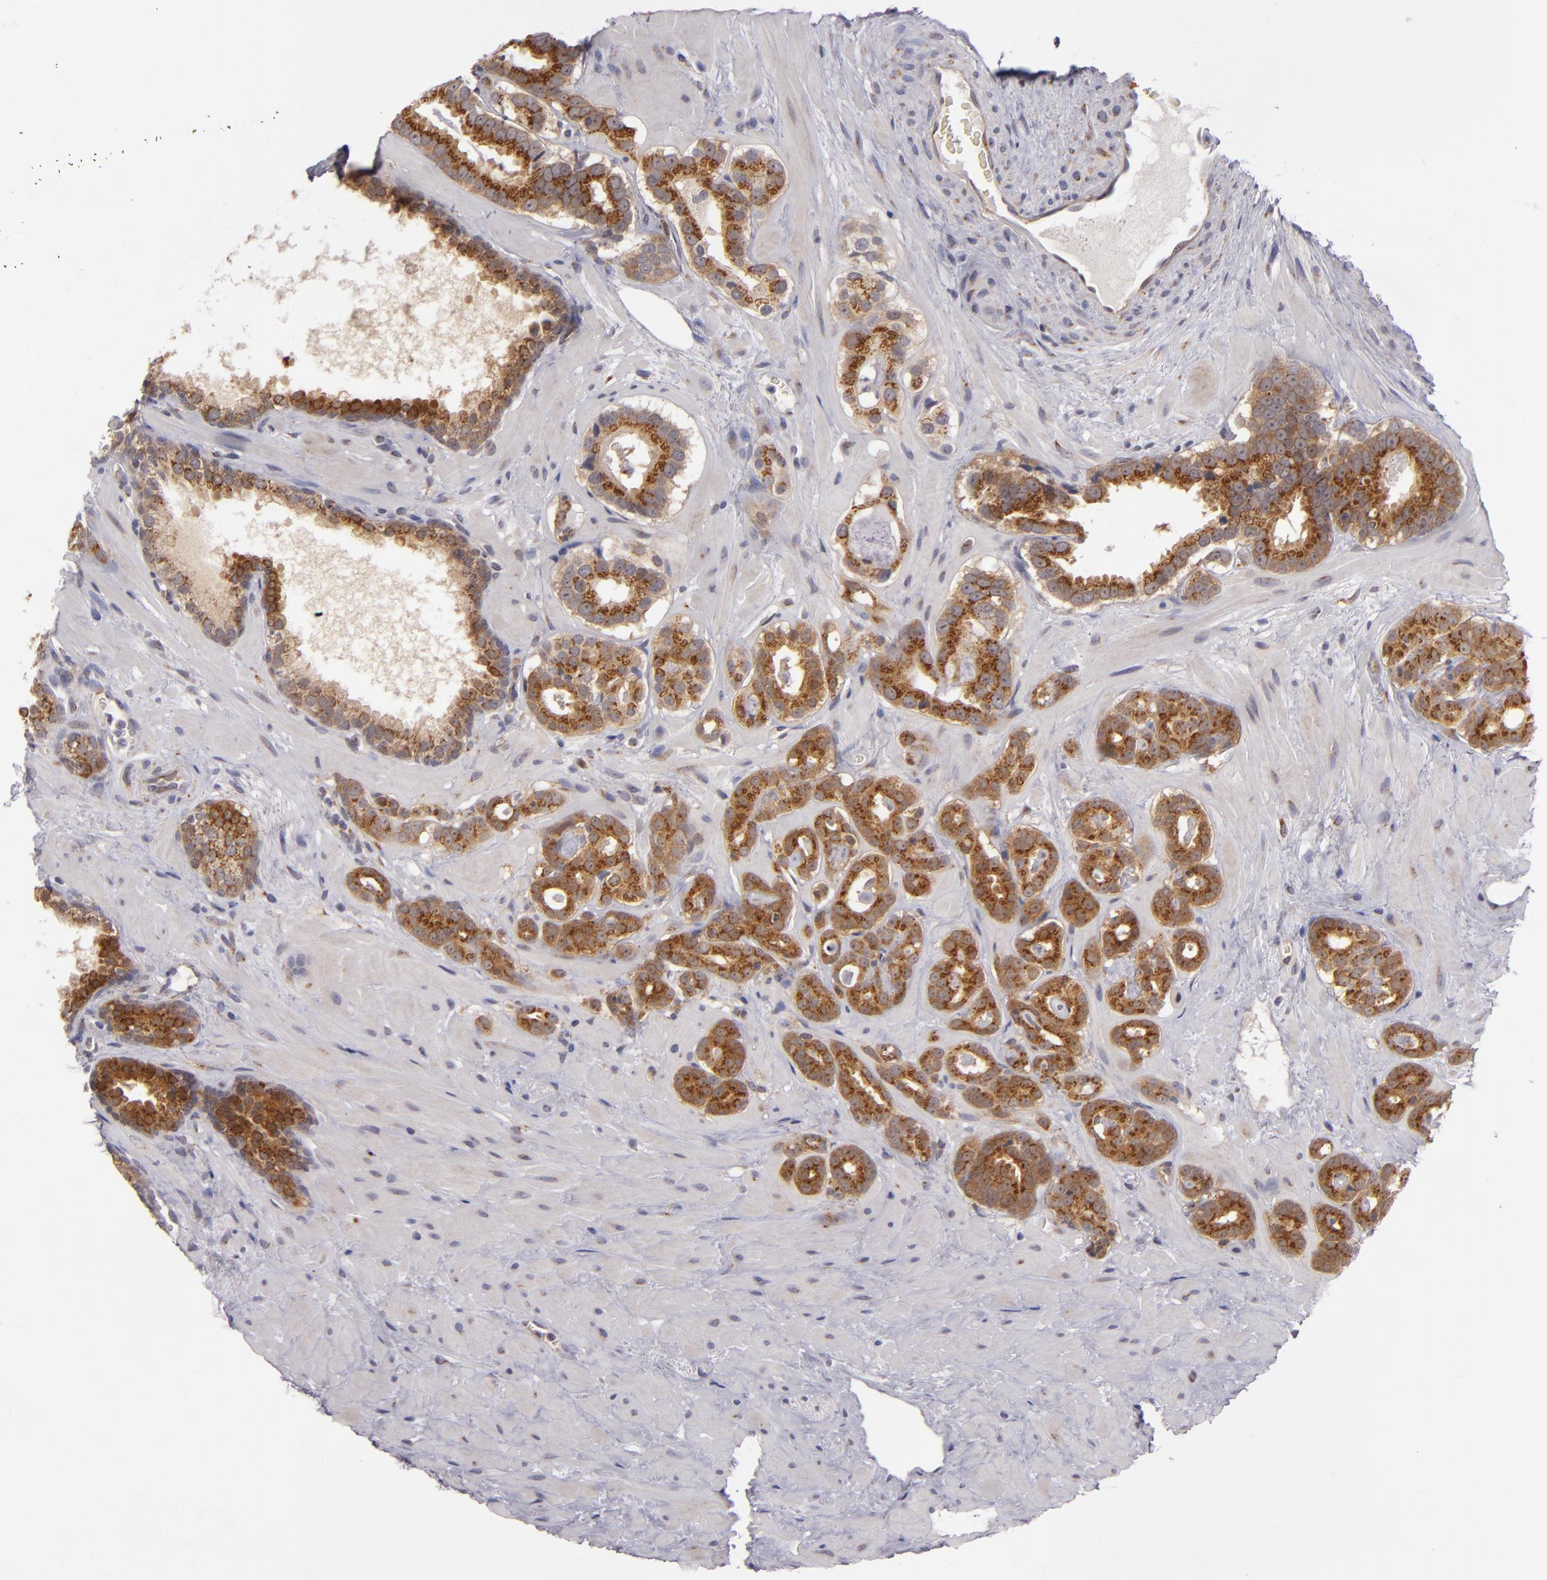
{"staining": {"intensity": "strong", "quantity": ">75%", "location": "cytoplasmic/membranous"}, "tissue": "prostate cancer", "cell_type": "Tumor cells", "image_type": "cancer", "snomed": [{"axis": "morphology", "description": "Adenocarcinoma, Low grade"}, {"axis": "topography", "description": "Prostate"}], "caption": "Prostate cancer (low-grade adenocarcinoma) stained with DAB immunohistochemistry (IHC) shows high levels of strong cytoplasmic/membranous positivity in approximately >75% of tumor cells. (IHC, brightfield microscopy, high magnification).", "gene": "SH2D4A", "patient": {"sex": "male", "age": 57}}